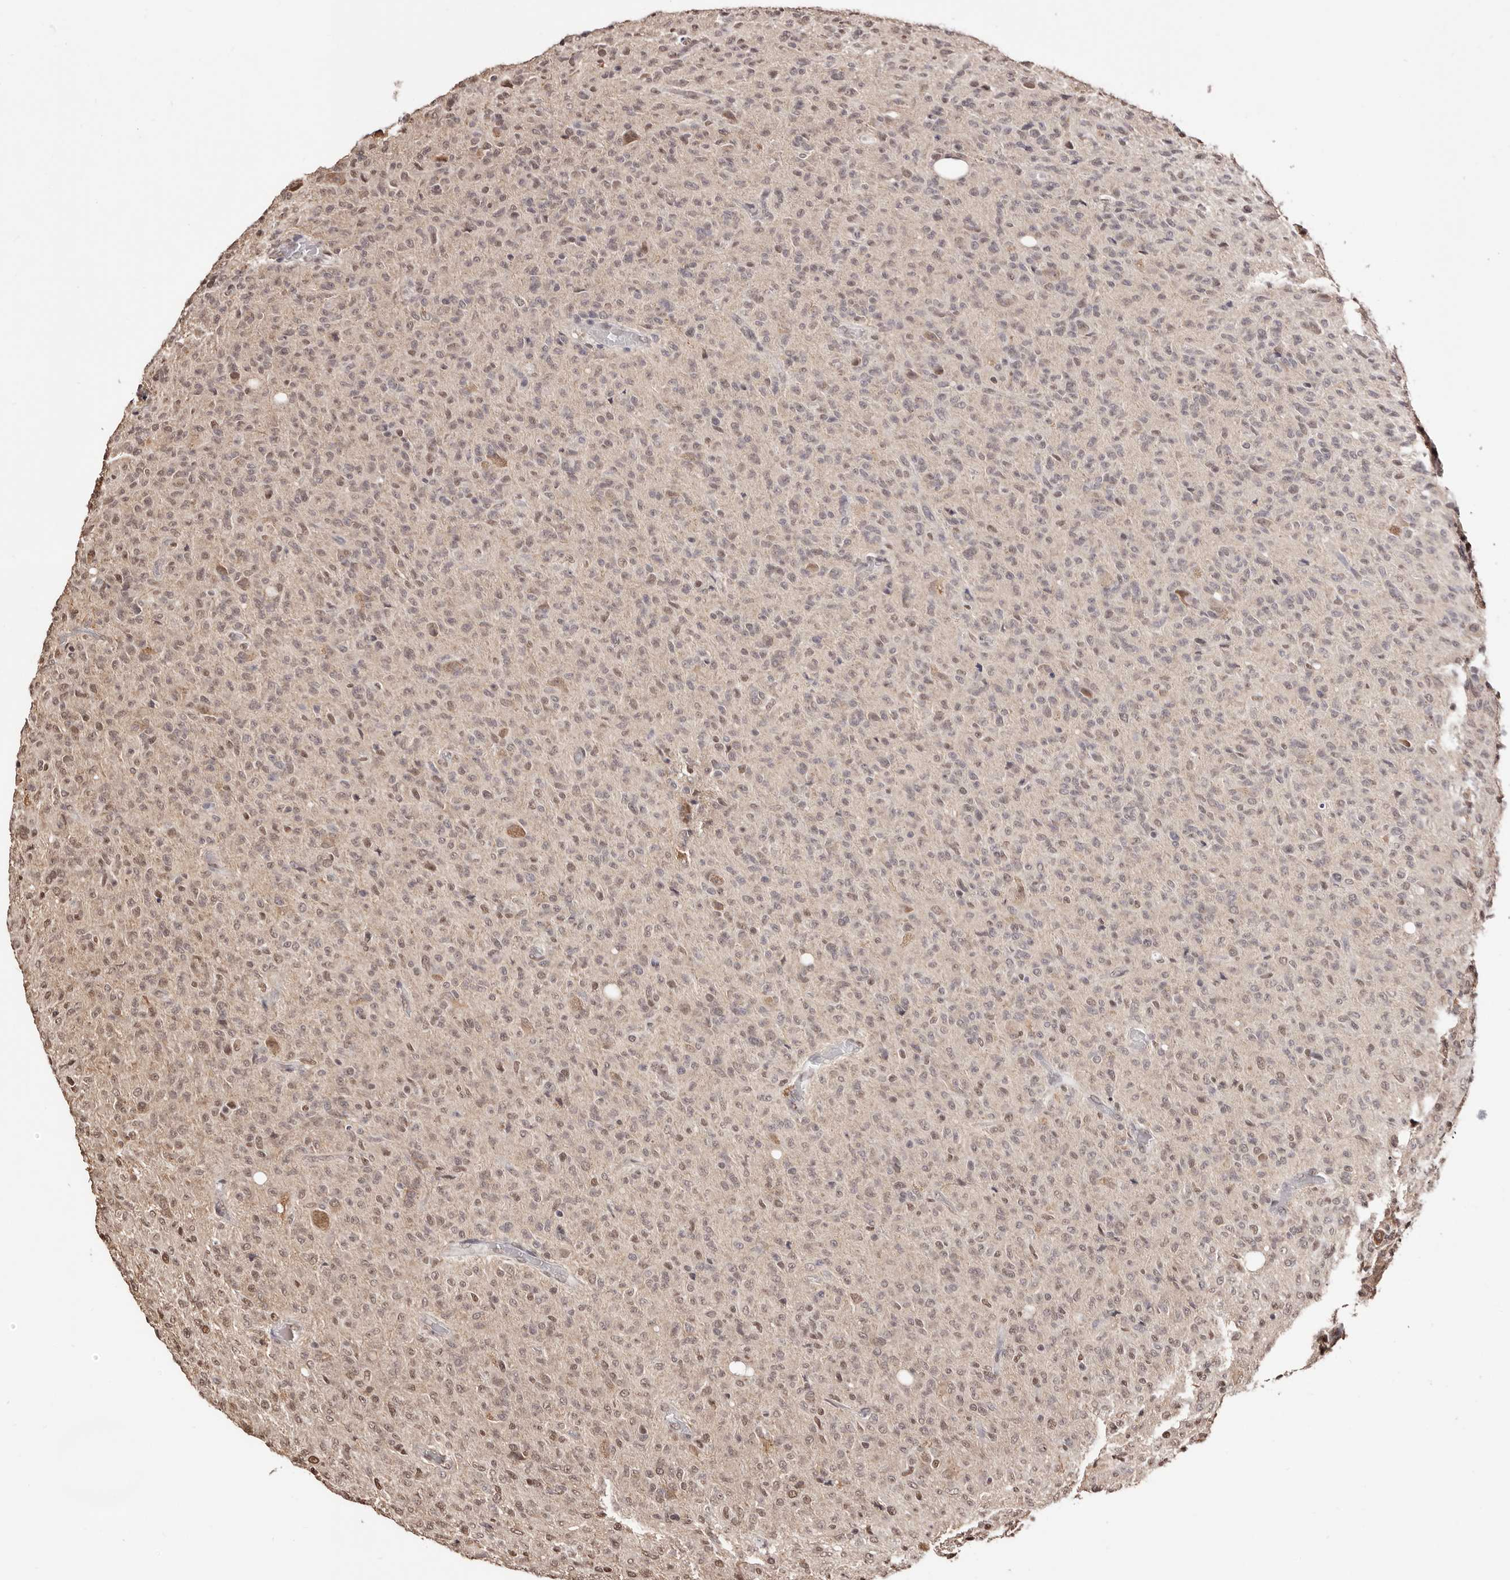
{"staining": {"intensity": "weak", "quantity": ">75%", "location": "nuclear"}, "tissue": "glioma", "cell_type": "Tumor cells", "image_type": "cancer", "snomed": [{"axis": "morphology", "description": "Glioma, malignant, High grade"}, {"axis": "topography", "description": "Brain"}], "caption": "Glioma tissue shows weak nuclear staining in about >75% of tumor cells", "gene": "BICRAL", "patient": {"sex": "female", "age": 57}}